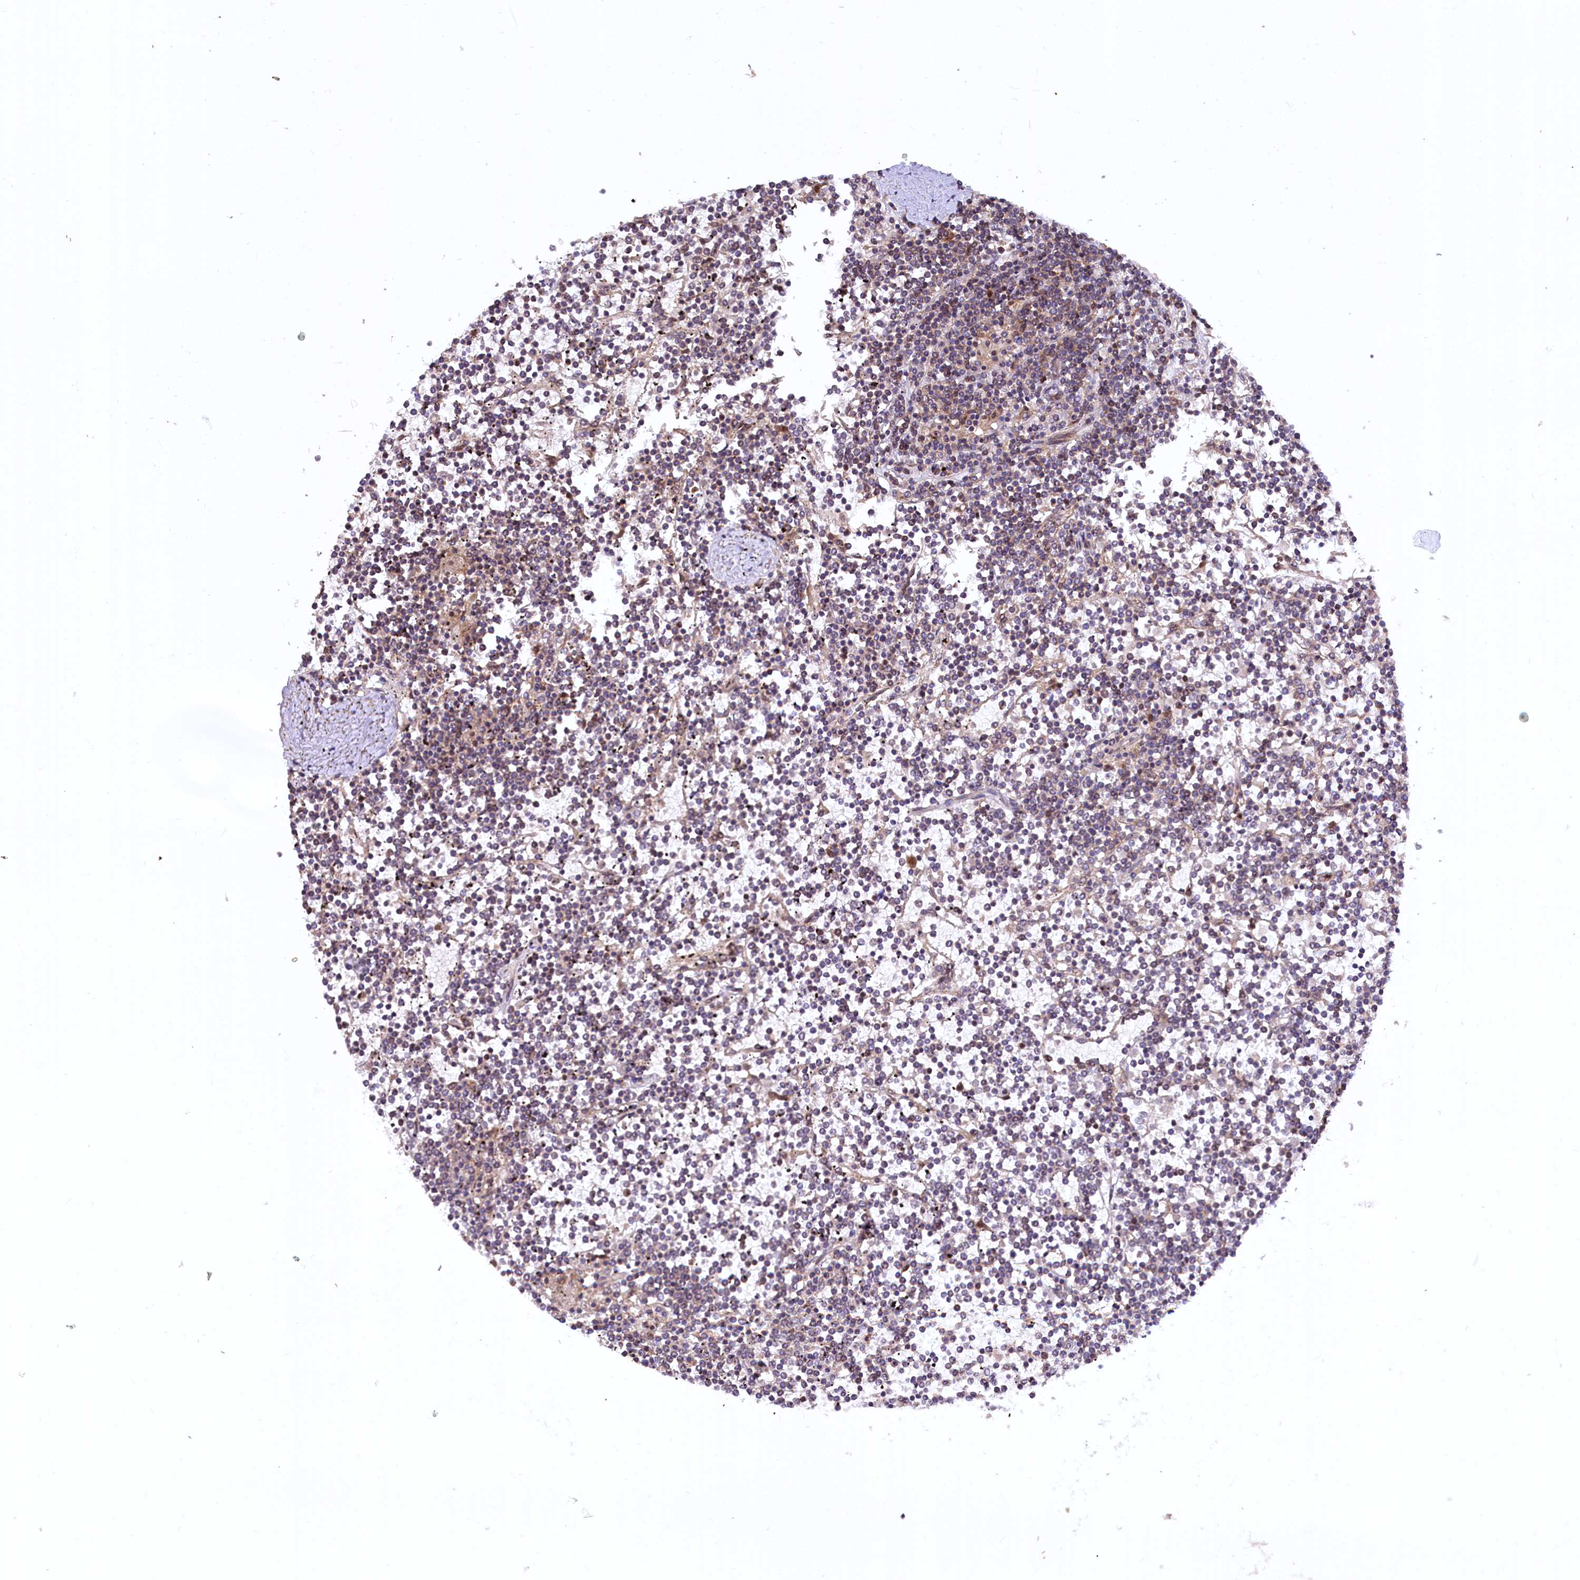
{"staining": {"intensity": "weak", "quantity": "25%-75%", "location": "cytoplasmic/membranous"}, "tissue": "lymphoma", "cell_type": "Tumor cells", "image_type": "cancer", "snomed": [{"axis": "morphology", "description": "Malignant lymphoma, non-Hodgkin's type, Low grade"}, {"axis": "topography", "description": "Spleen"}], "caption": "A brown stain highlights weak cytoplasmic/membranous expression of a protein in human lymphoma tumor cells.", "gene": "N4BP2L1", "patient": {"sex": "female", "age": 19}}